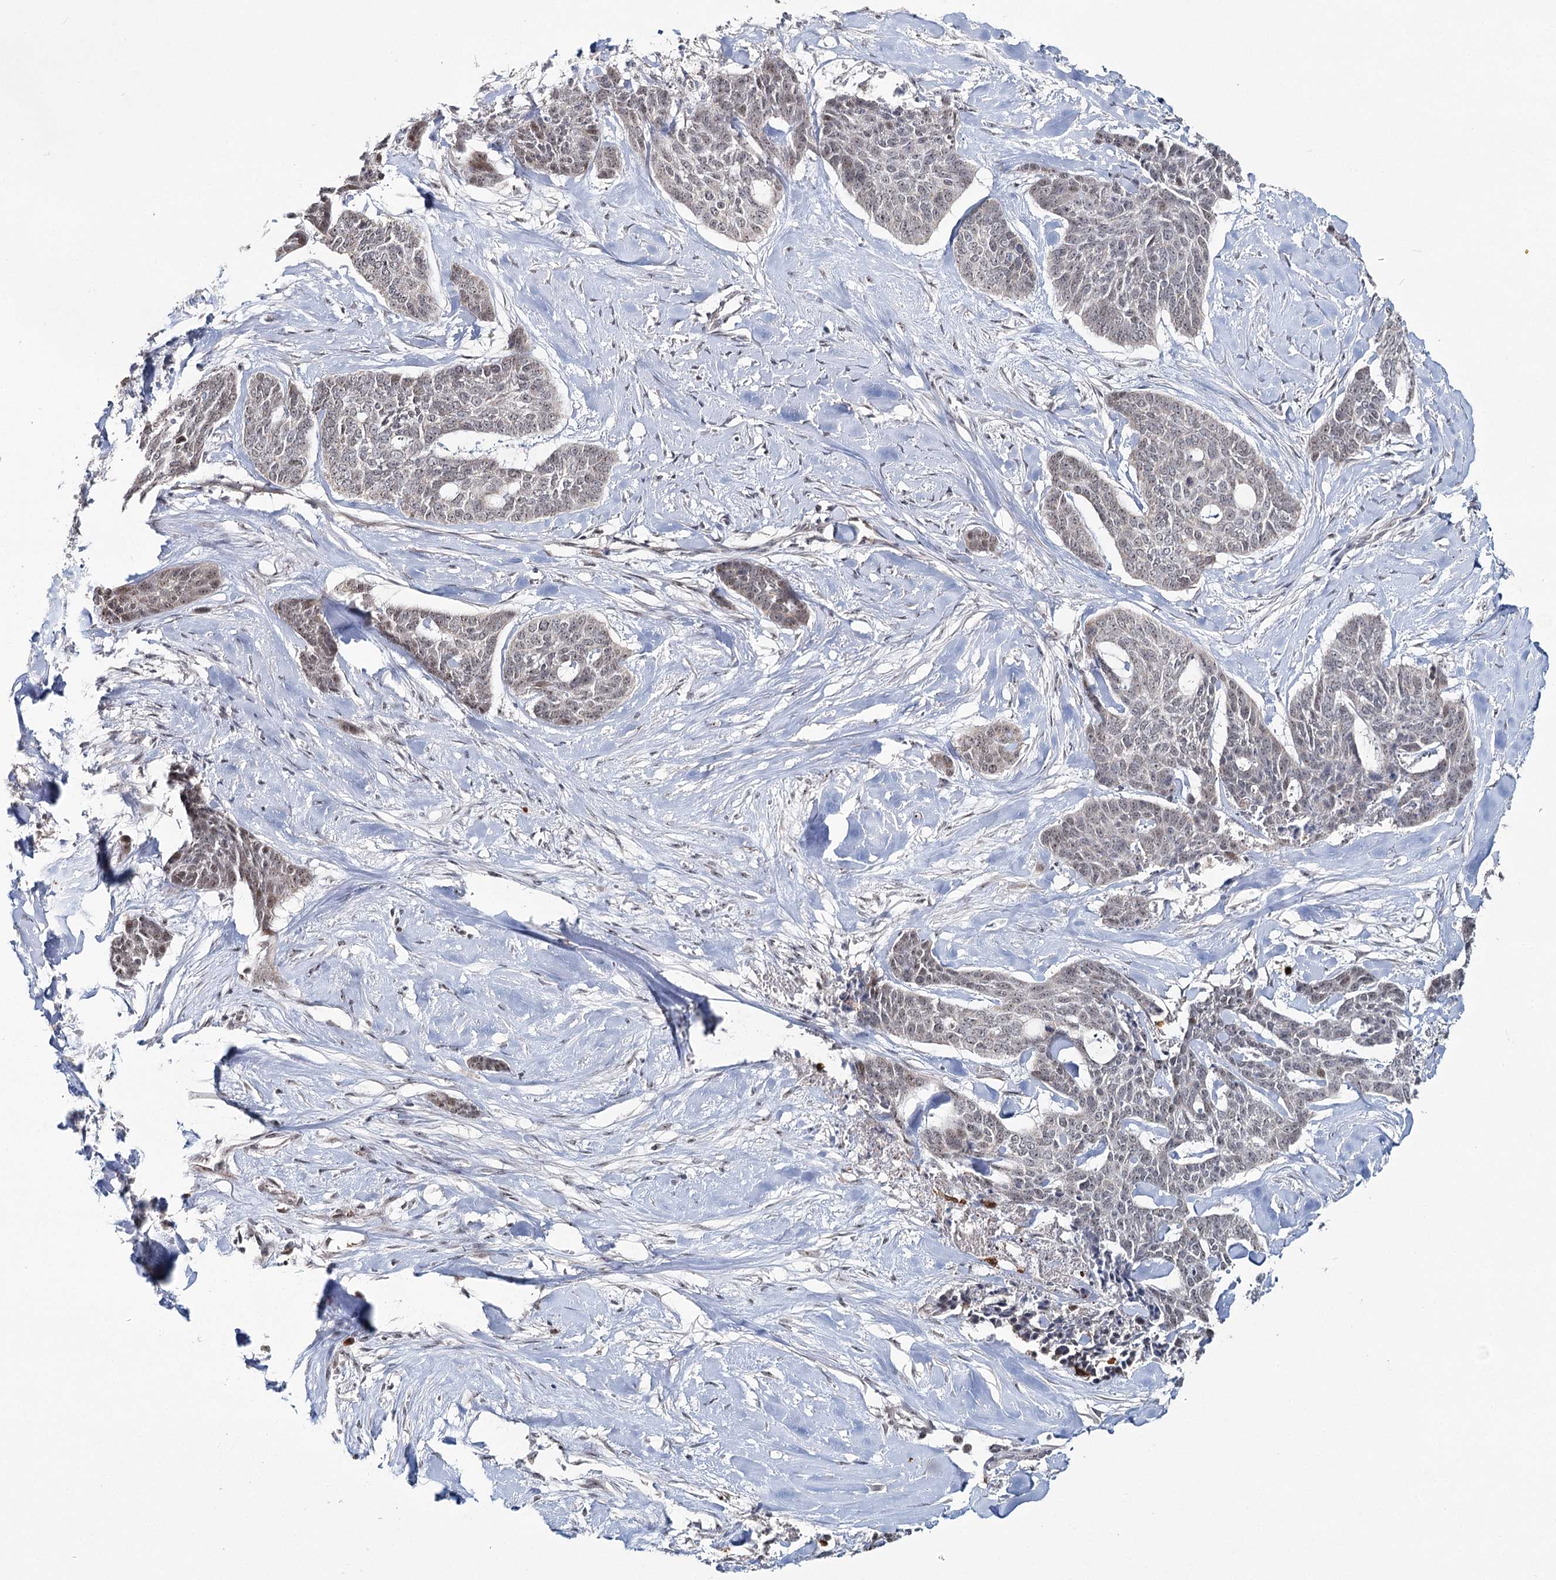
{"staining": {"intensity": "weak", "quantity": "25%-75%", "location": "nuclear"}, "tissue": "skin cancer", "cell_type": "Tumor cells", "image_type": "cancer", "snomed": [{"axis": "morphology", "description": "Basal cell carcinoma"}, {"axis": "topography", "description": "Skin"}], "caption": "Skin cancer (basal cell carcinoma) stained with DAB immunohistochemistry (IHC) demonstrates low levels of weak nuclear staining in about 25%-75% of tumor cells.", "gene": "ATAD1", "patient": {"sex": "female", "age": 64}}